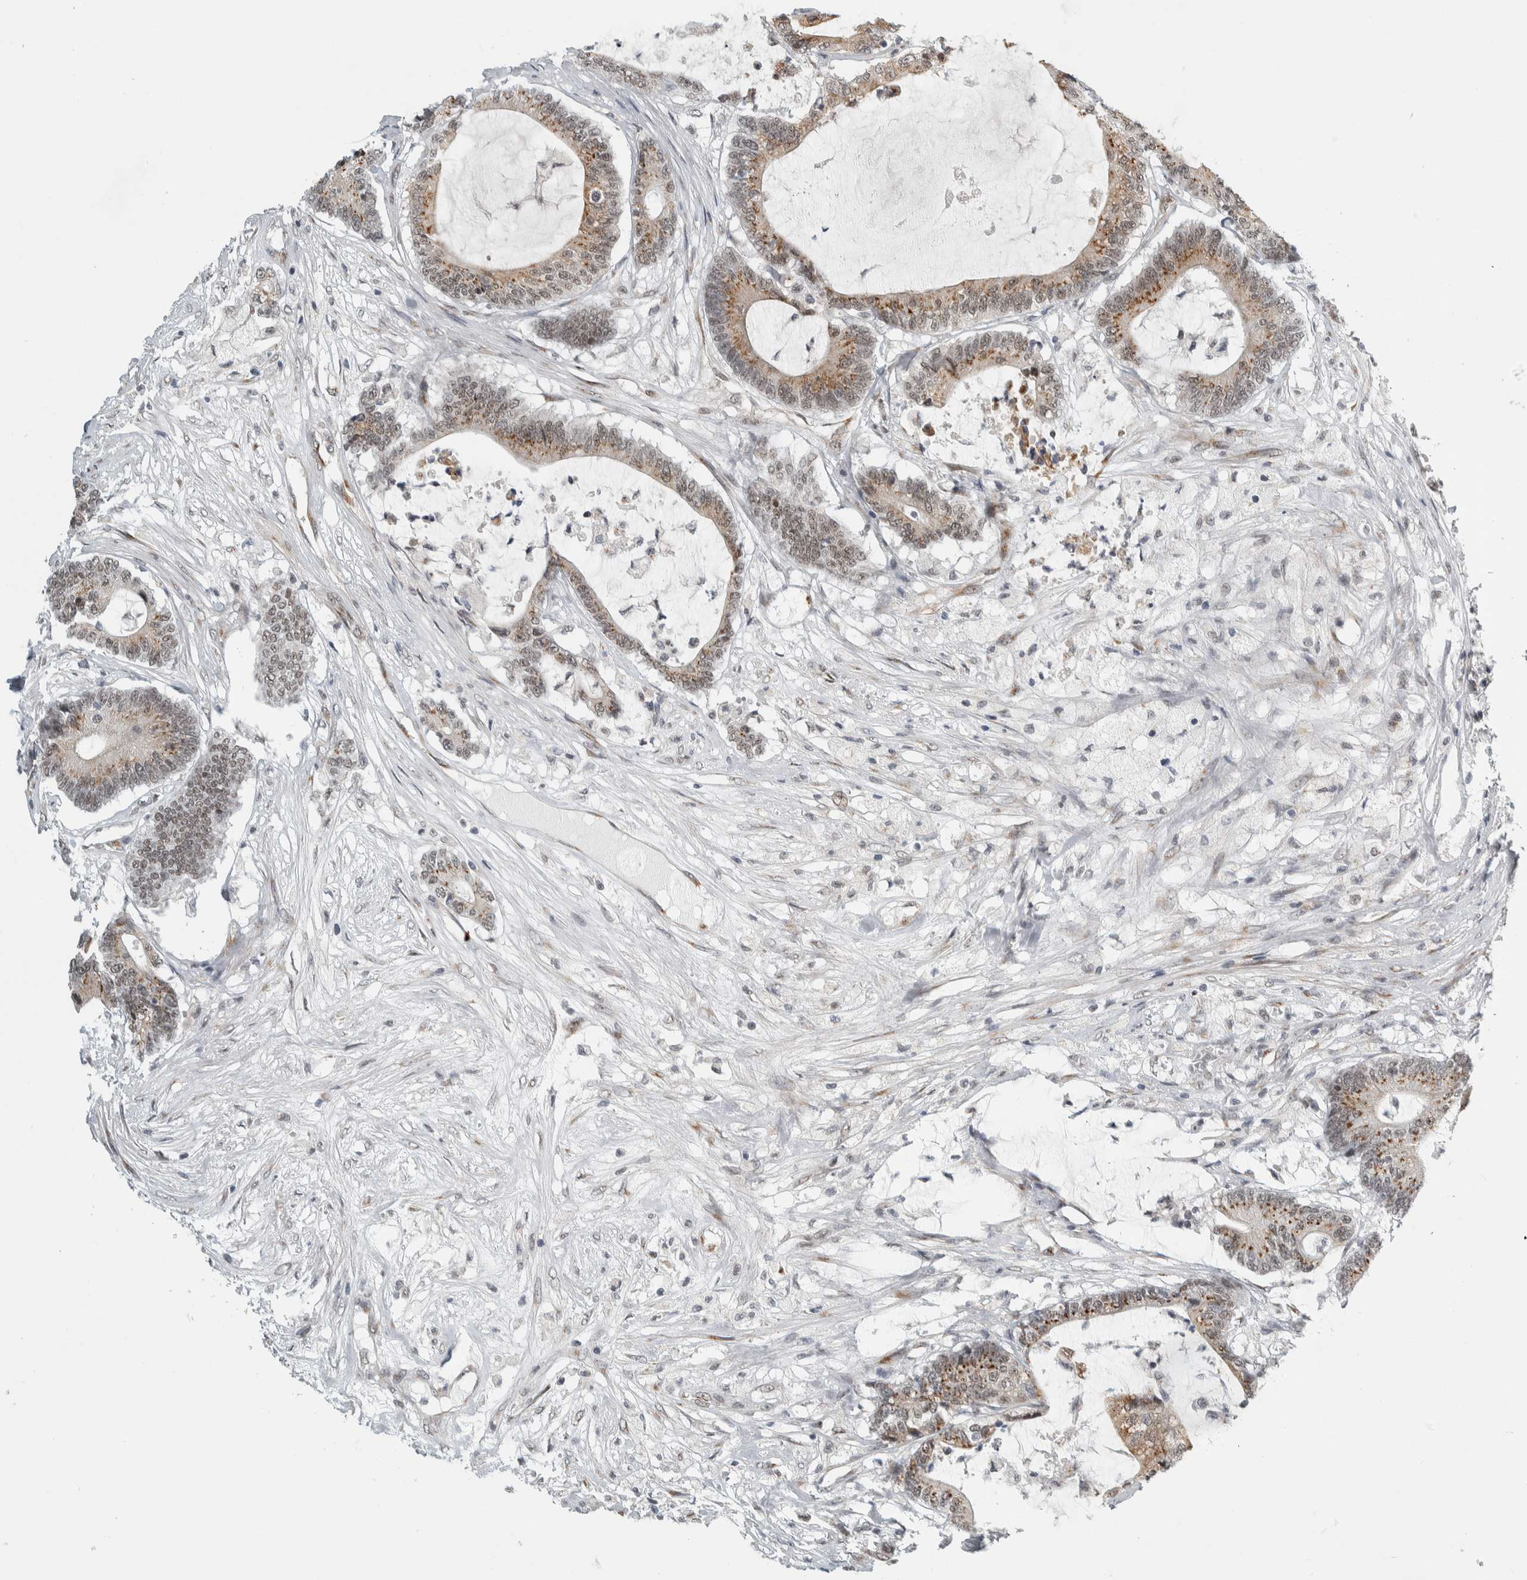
{"staining": {"intensity": "moderate", "quantity": ">75%", "location": "cytoplasmic/membranous,nuclear"}, "tissue": "colorectal cancer", "cell_type": "Tumor cells", "image_type": "cancer", "snomed": [{"axis": "morphology", "description": "Adenocarcinoma, NOS"}, {"axis": "topography", "description": "Colon"}], "caption": "This is a photomicrograph of immunohistochemistry staining of adenocarcinoma (colorectal), which shows moderate staining in the cytoplasmic/membranous and nuclear of tumor cells.", "gene": "ZMYND8", "patient": {"sex": "female", "age": 84}}